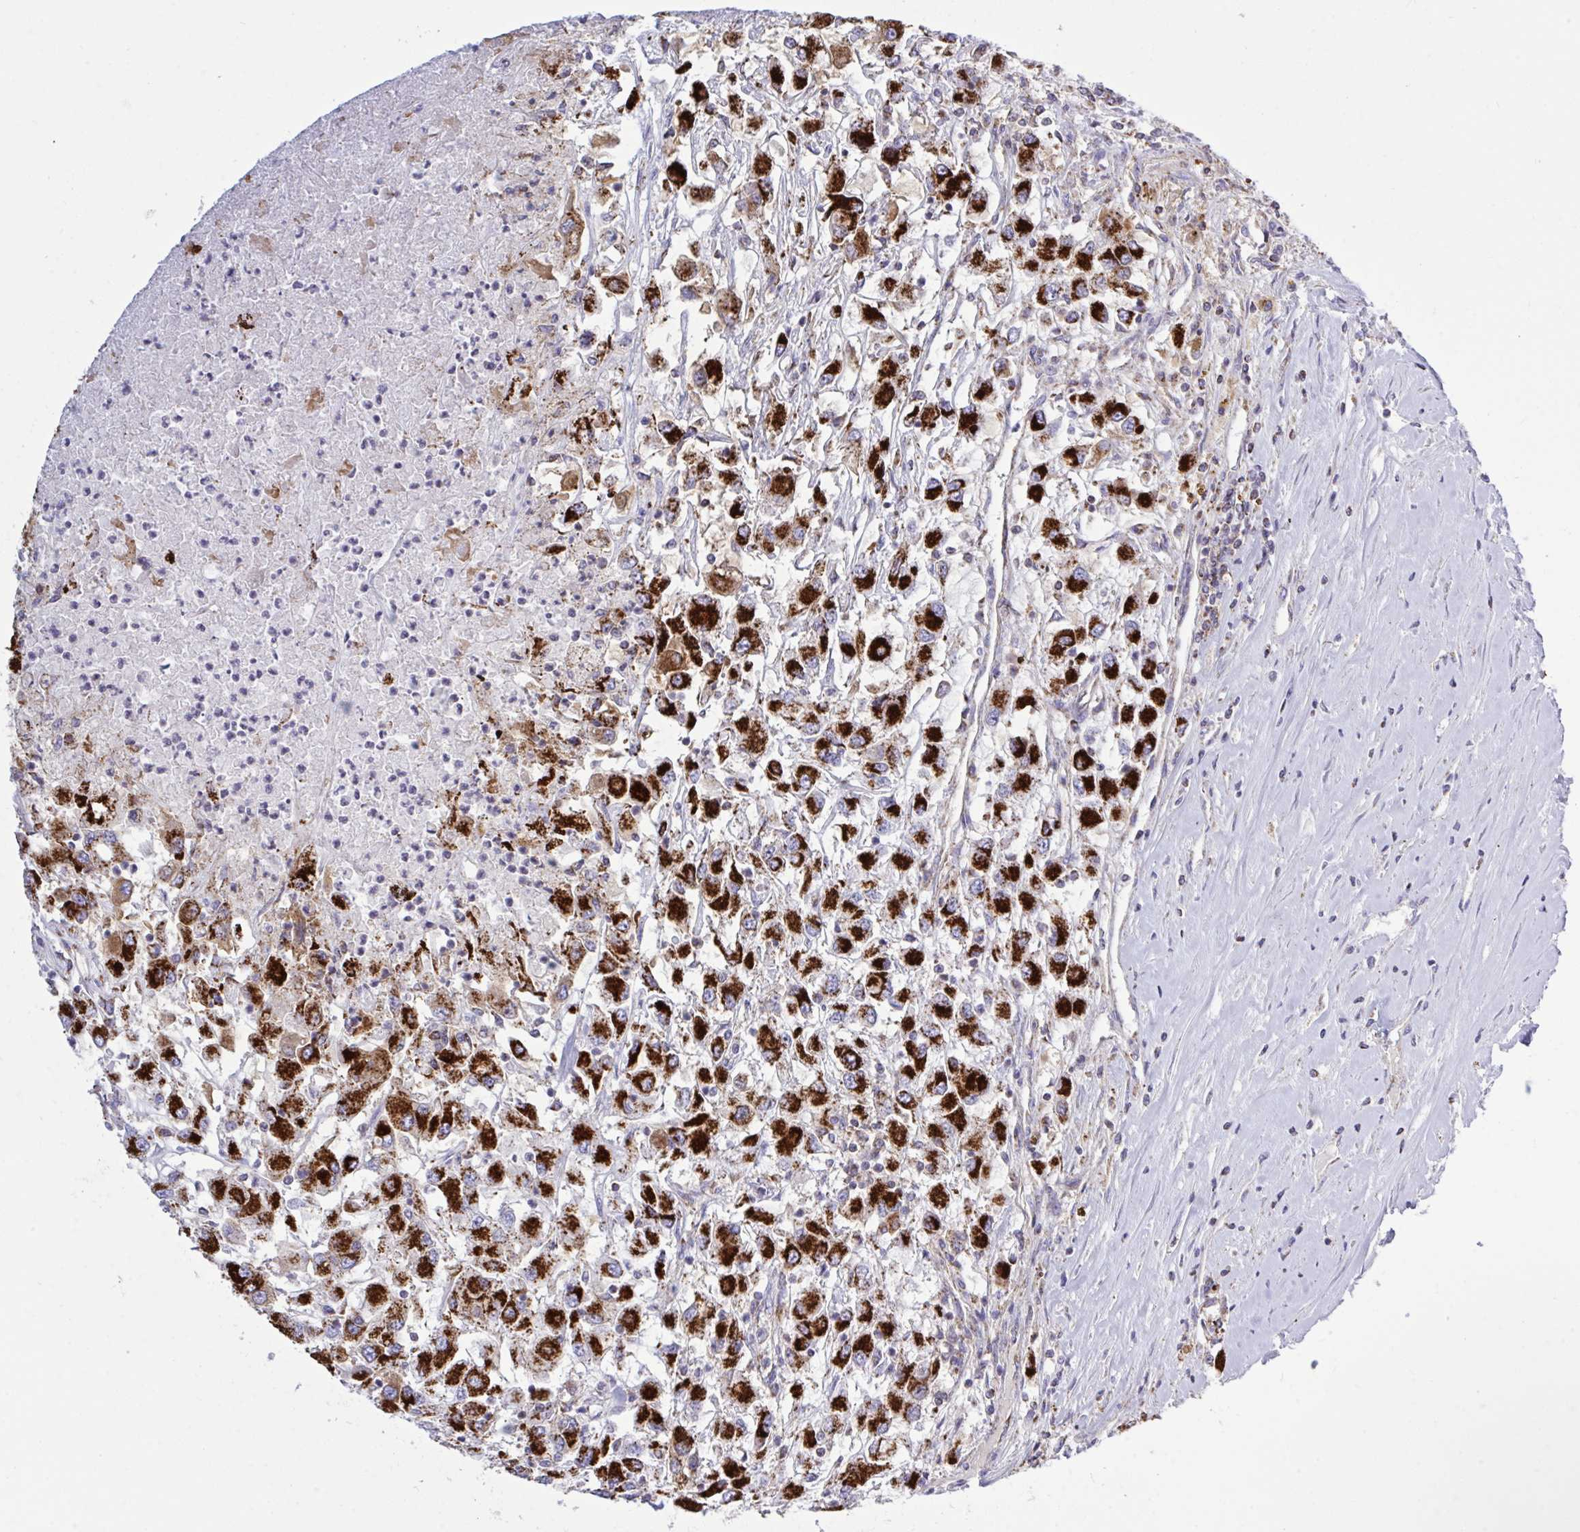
{"staining": {"intensity": "strong", "quantity": ">75%", "location": "cytoplasmic/membranous"}, "tissue": "renal cancer", "cell_type": "Tumor cells", "image_type": "cancer", "snomed": [{"axis": "morphology", "description": "Adenocarcinoma, NOS"}, {"axis": "topography", "description": "Kidney"}], "caption": "Renal cancer was stained to show a protein in brown. There is high levels of strong cytoplasmic/membranous expression in about >75% of tumor cells.", "gene": "HSPE1", "patient": {"sex": "female", "age": 67}}